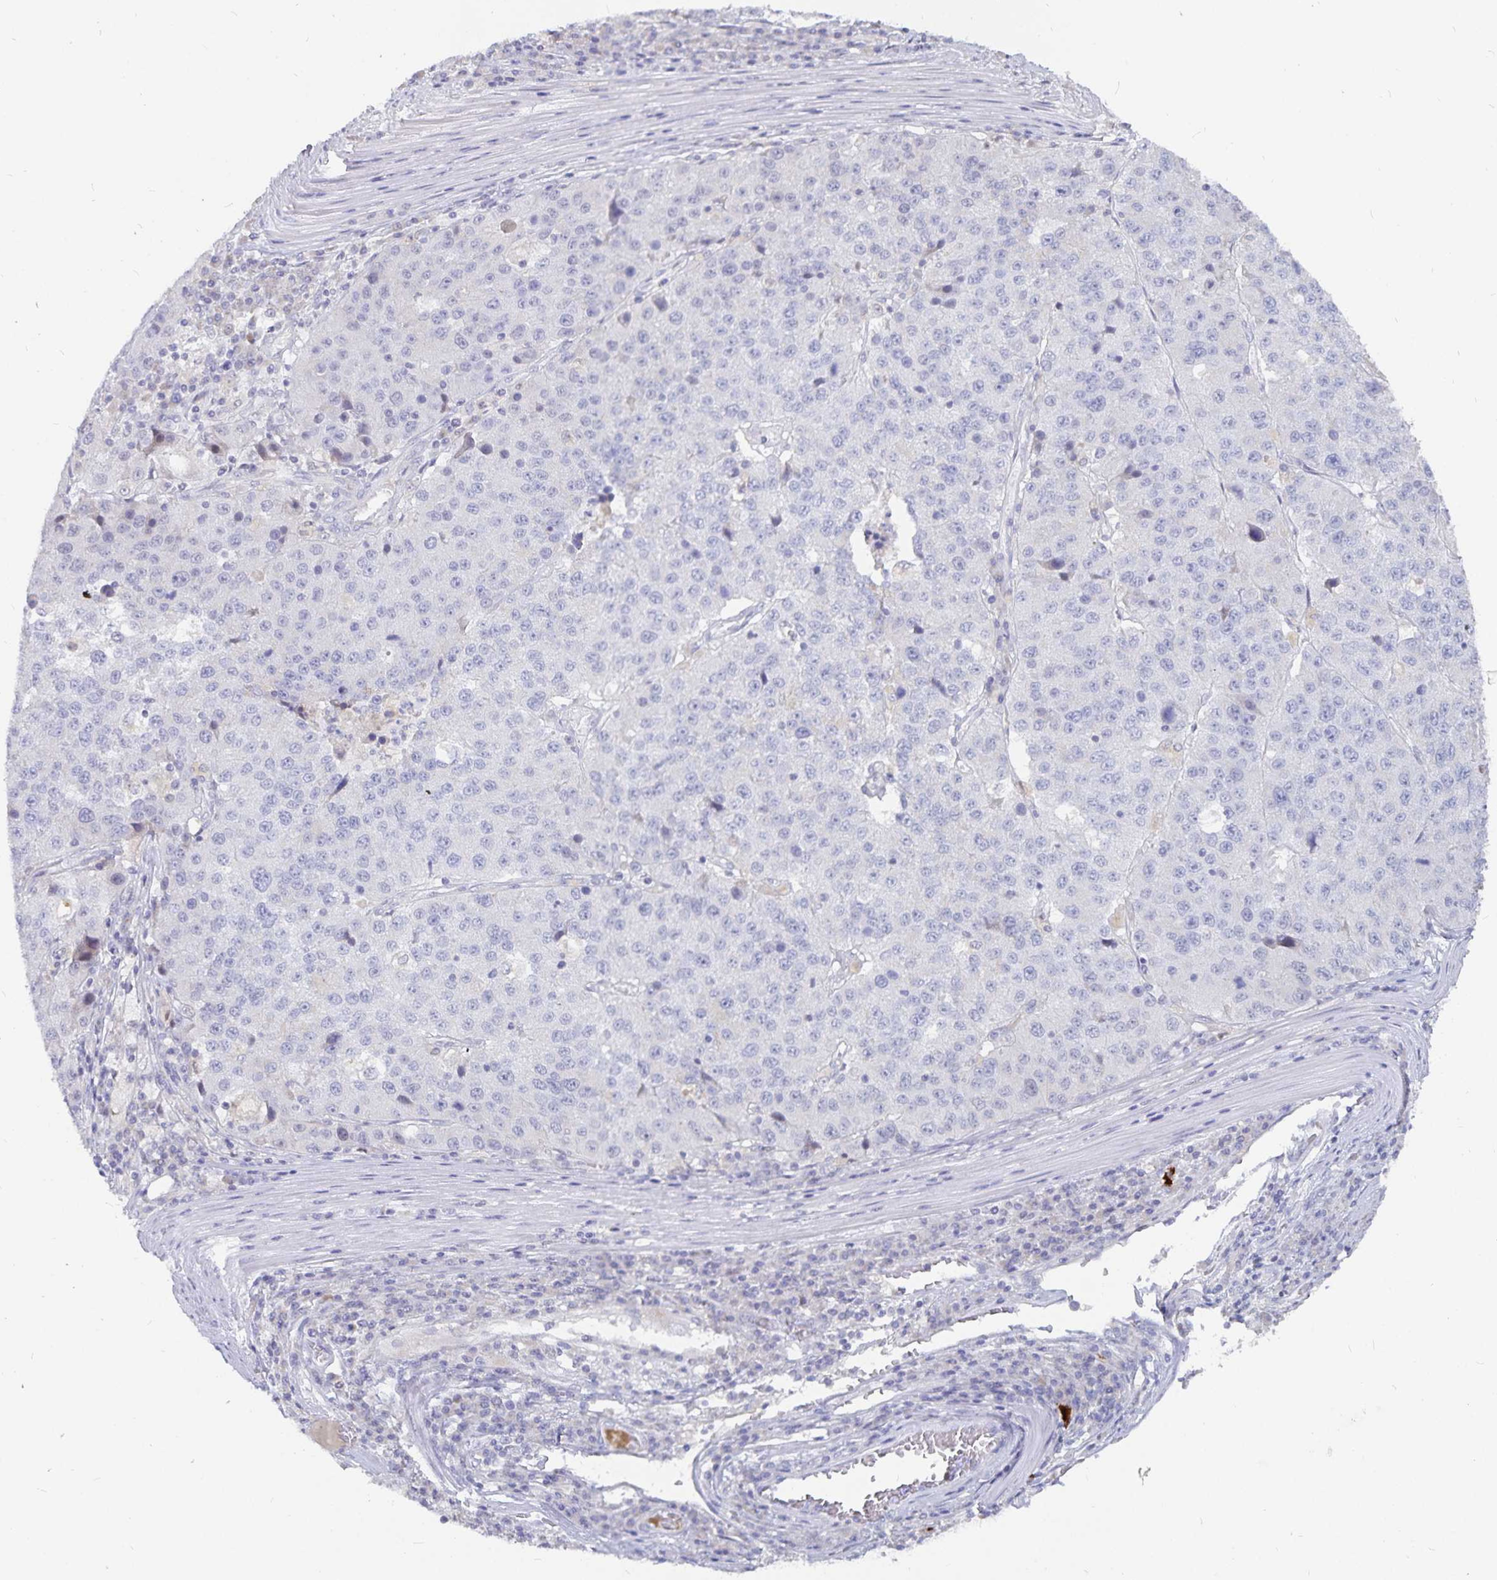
{"staining": {"intensity": "negative", "quantity": "none", "location": "none"}, "tissue": "stomach cancer", "cell_type": "Tumor cells", "image_type": "cancer", "snomed": [{"axis": "morphology", "description": "Adenocarcinoma, NOS"}, {"axis": "topography", "description": "Stomach"}], "caption": "High magnification brightfield microscopy of adenocarcinoma (stomach) stained with DAB (3,3'-diaminobenzidine) (brown) and counterstained with hematoxylin (blue): tumor cells show no significant positivity. (DAB (3,3'-diaminobenzidine) immunohistochemistry (IHC), high magnification).", "gene": "PKHD1", "patient": {"sex": "male", "age": 71}}